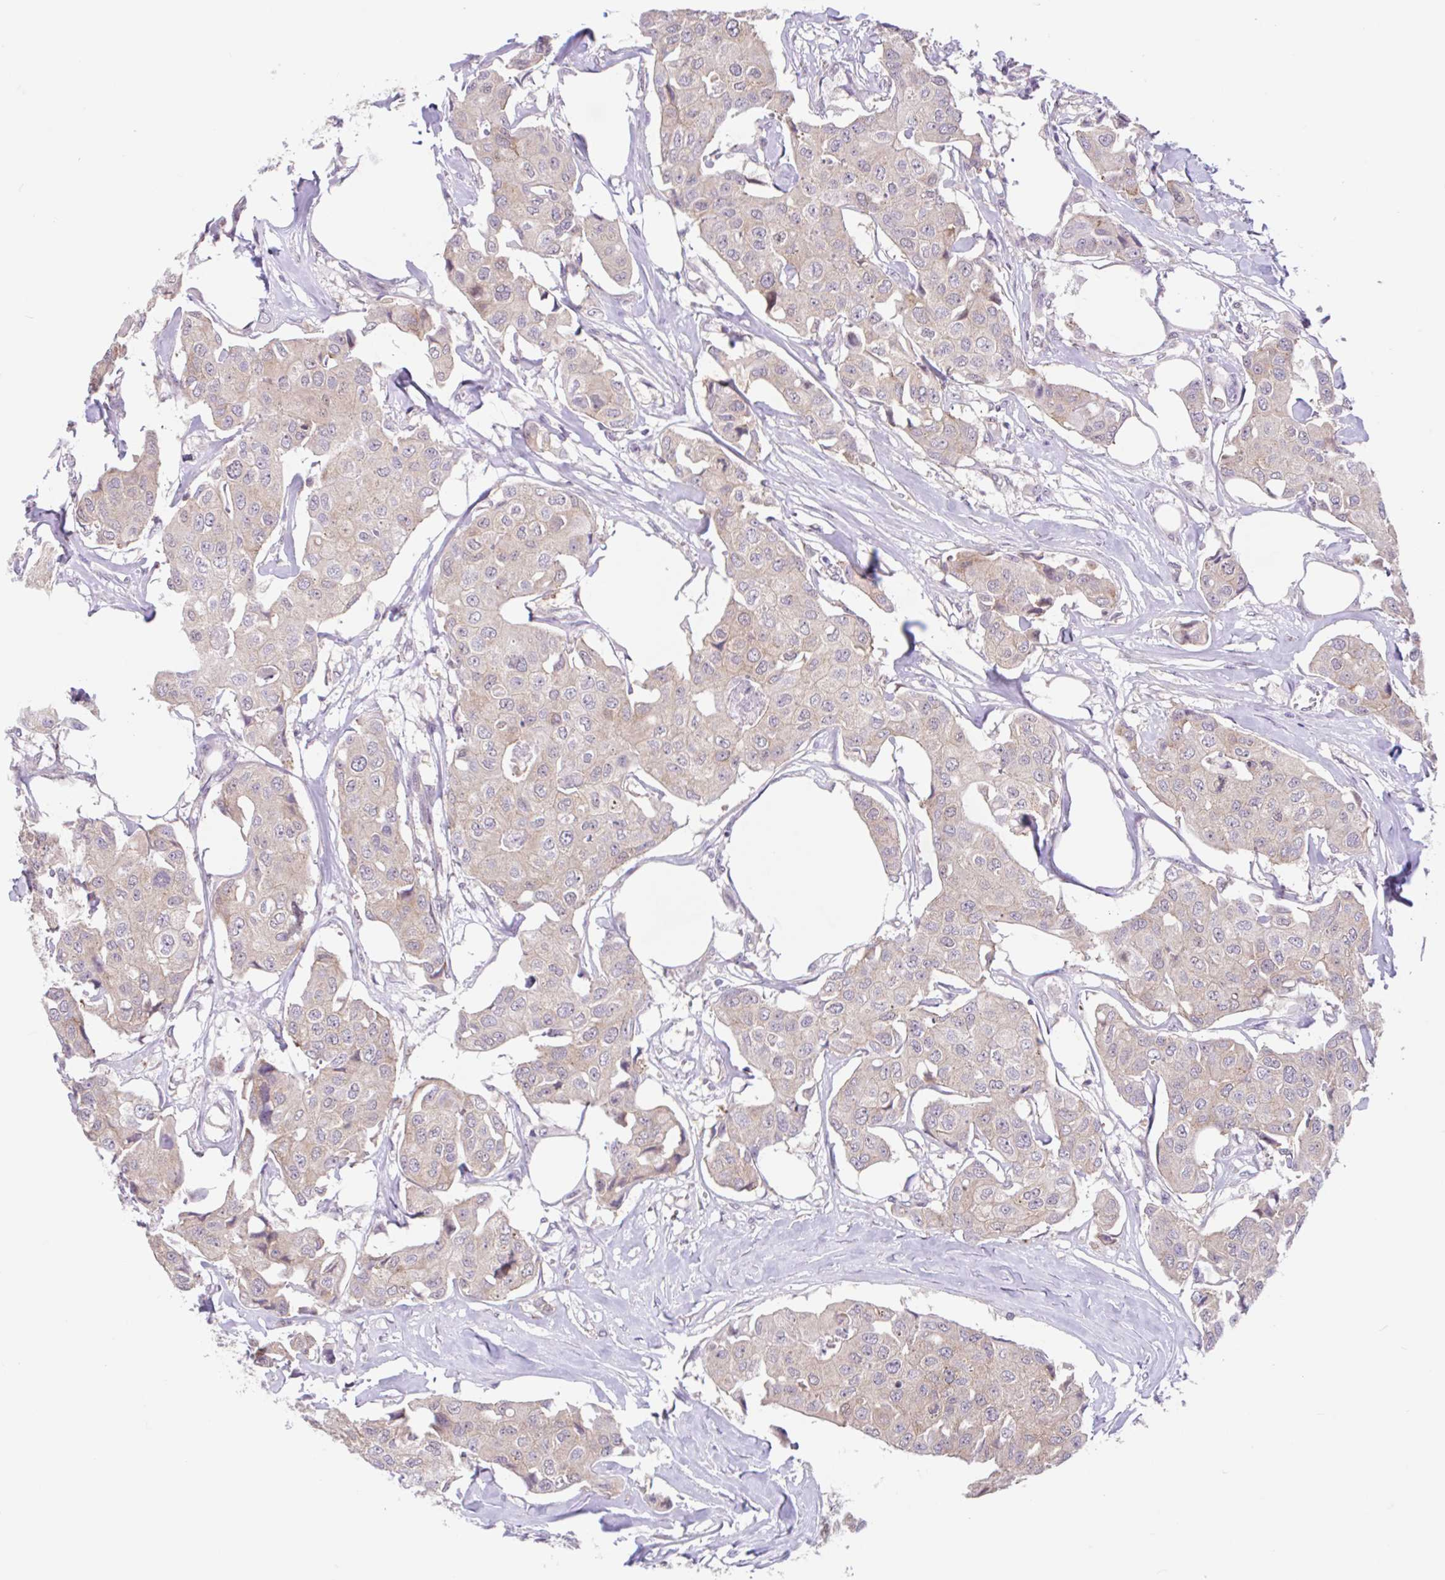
{"staining": {"intensity": "weak", "quantity": "<25%", "location": "cytoplasmic/membranous"}, "tissue": "breast cancer", "cell_type": "Tumor cells", "image_type": "cancer", "snomed": [{"axis": "morphology", "description": "Duct carcinoma"}, {"axis": "topography", "description": "Breast"}, {"axis": "topography", "description": "Lymph node"}], "caption": "Immunohistochemistry (IHC) of human infiltrating ductal carcinoma (breast) demonstrates no staining in tumor cells.", "gene": "RALBP1", "patient": {"sex": "female", "age": 80}}